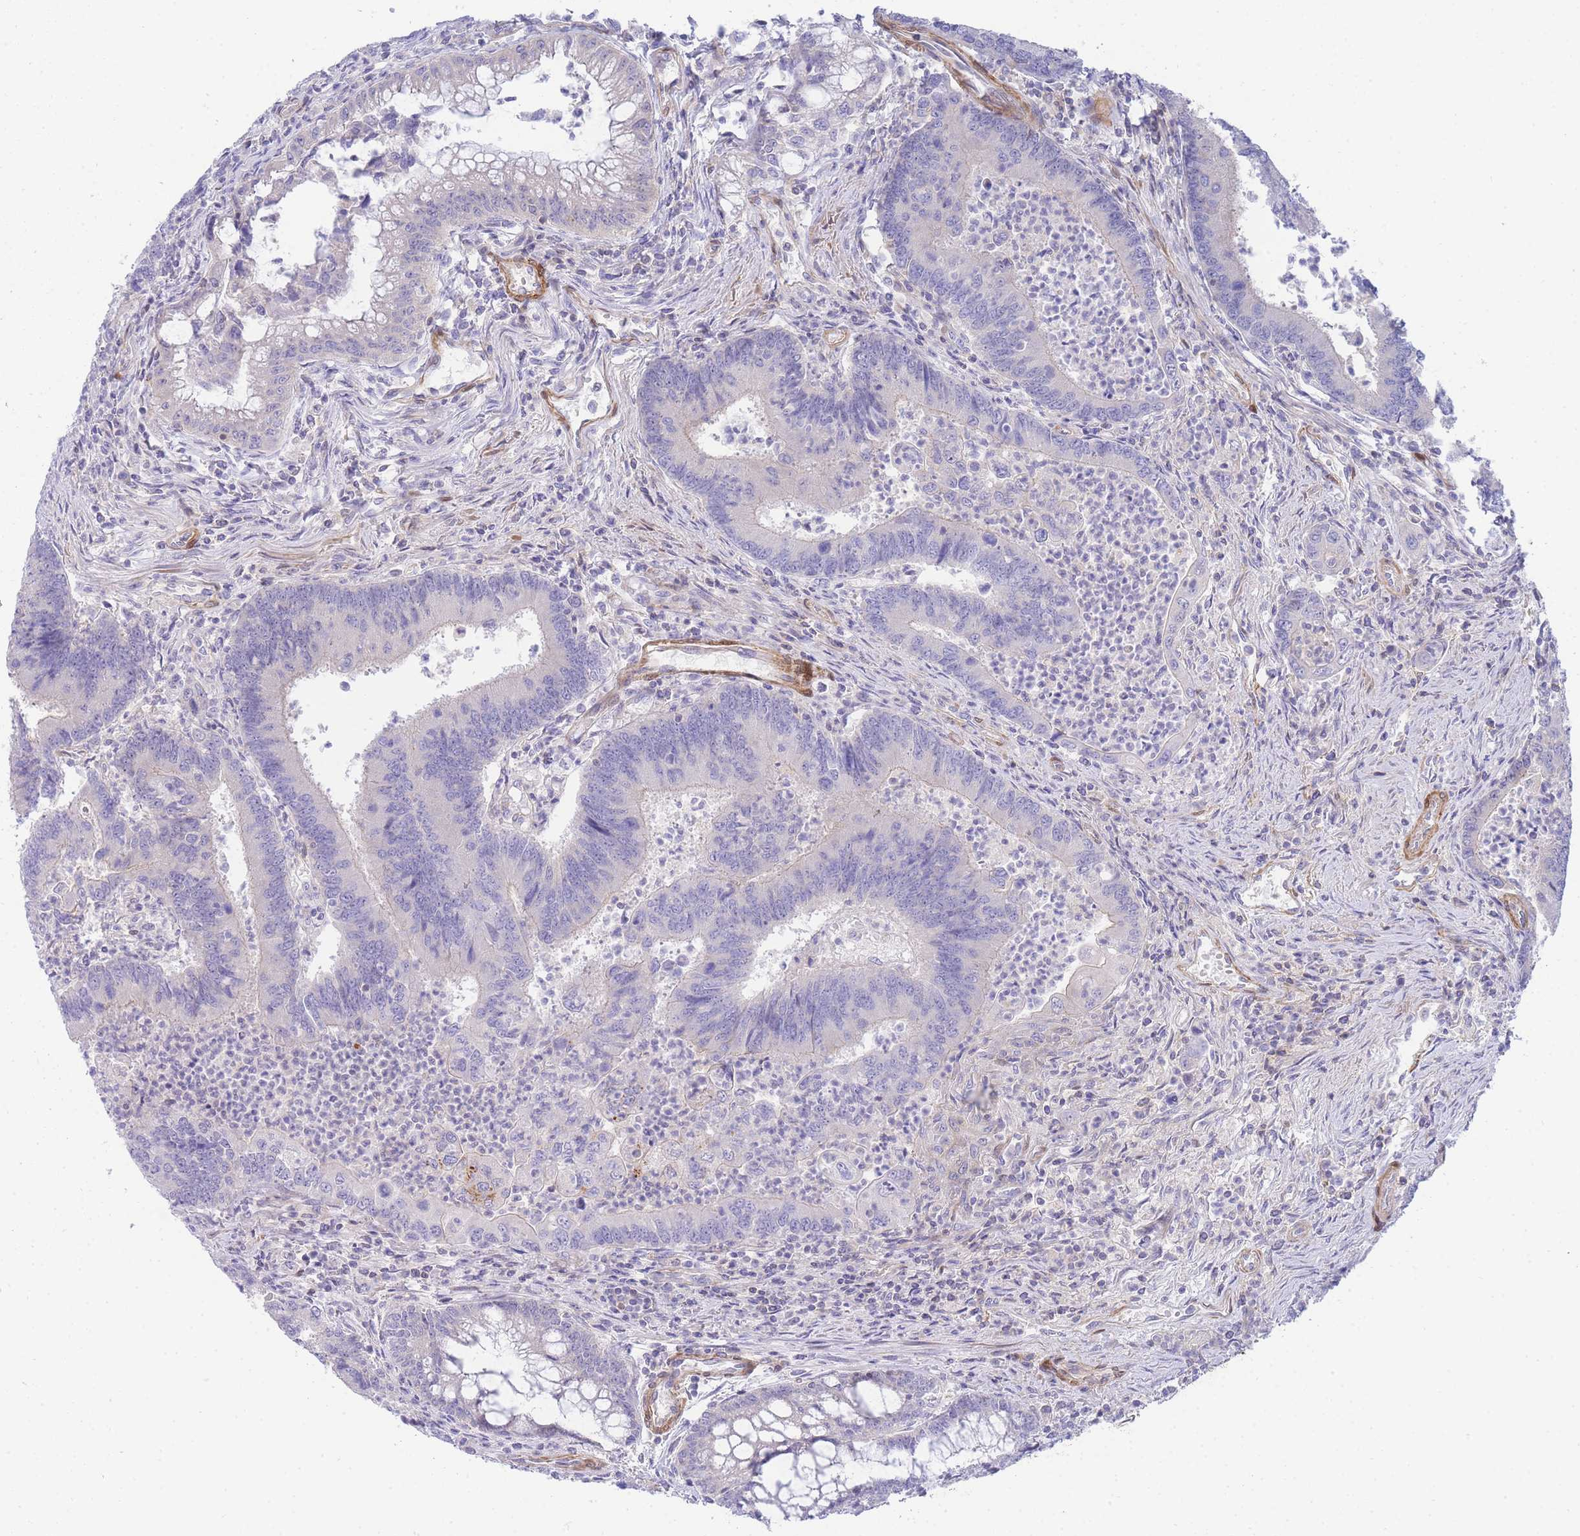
{"staining": {"intensity": "negative", "quantity": "none", "location": "none"}, "tissue": "colorectal cancer", "cell_type": "Tumor cells", "image_type": "cancer", "snomed": [{"axis": "morphology", "description": "Adenocarcinoma, NOS"}, {"axis": "topography", "description": "Colon"}], "caption": "Immunohistochemistry (IHC) micrograph of neoplastic tissue: colorectal cancer stained with DAB (3,3'-diaminobenzidine) exhibits no significant protein positivity in tumor cells.", "gene": "FBN3", "patient": {"sex": "female", "age": 67}}